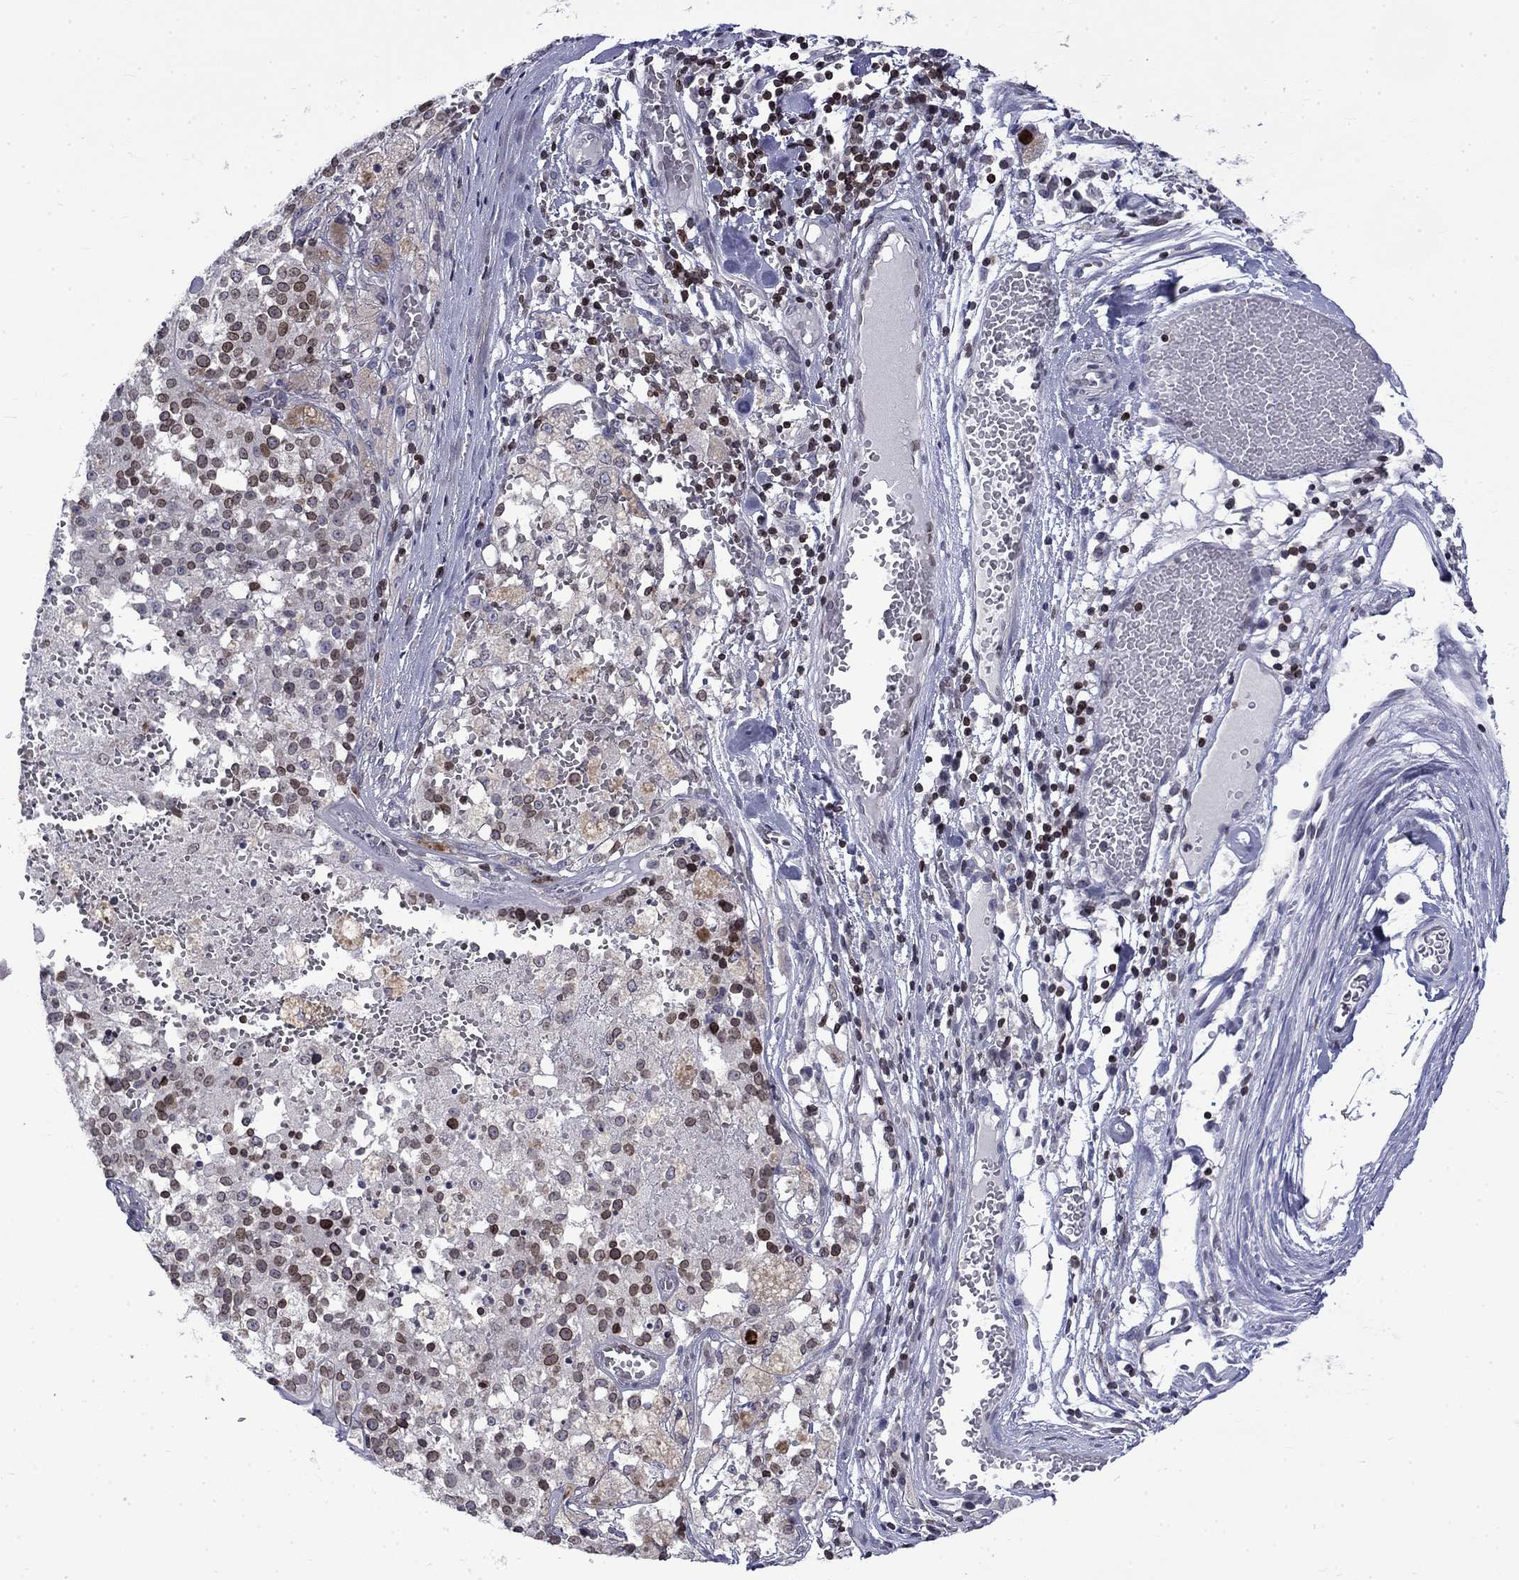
{"staining": {"intensity": "moderate", "quantity": "25%-75%", "location": "cytoplasmic/membranous,nuclear"}, "tissue": "melanoma", "cell_type": "Tumor cells", "image_type": "cancer", "snomed": [{"axis": "morphology", "description": "Malignant melanoma, Metastatic site"}, {"axis": "topography", "description": "Lymph node"}], "caption": "Malignant melanoma (metastatic site) stained with immunohistochemistry (IHC) displays moderate cytoplasmic/membranous and nuclear expression in approximately 25%-75% of tumor cells. (DAB IHC with brightfield microscopy, high magnification).", "gene": "SLA", "patient": {"sex": "female", "age": 64}}